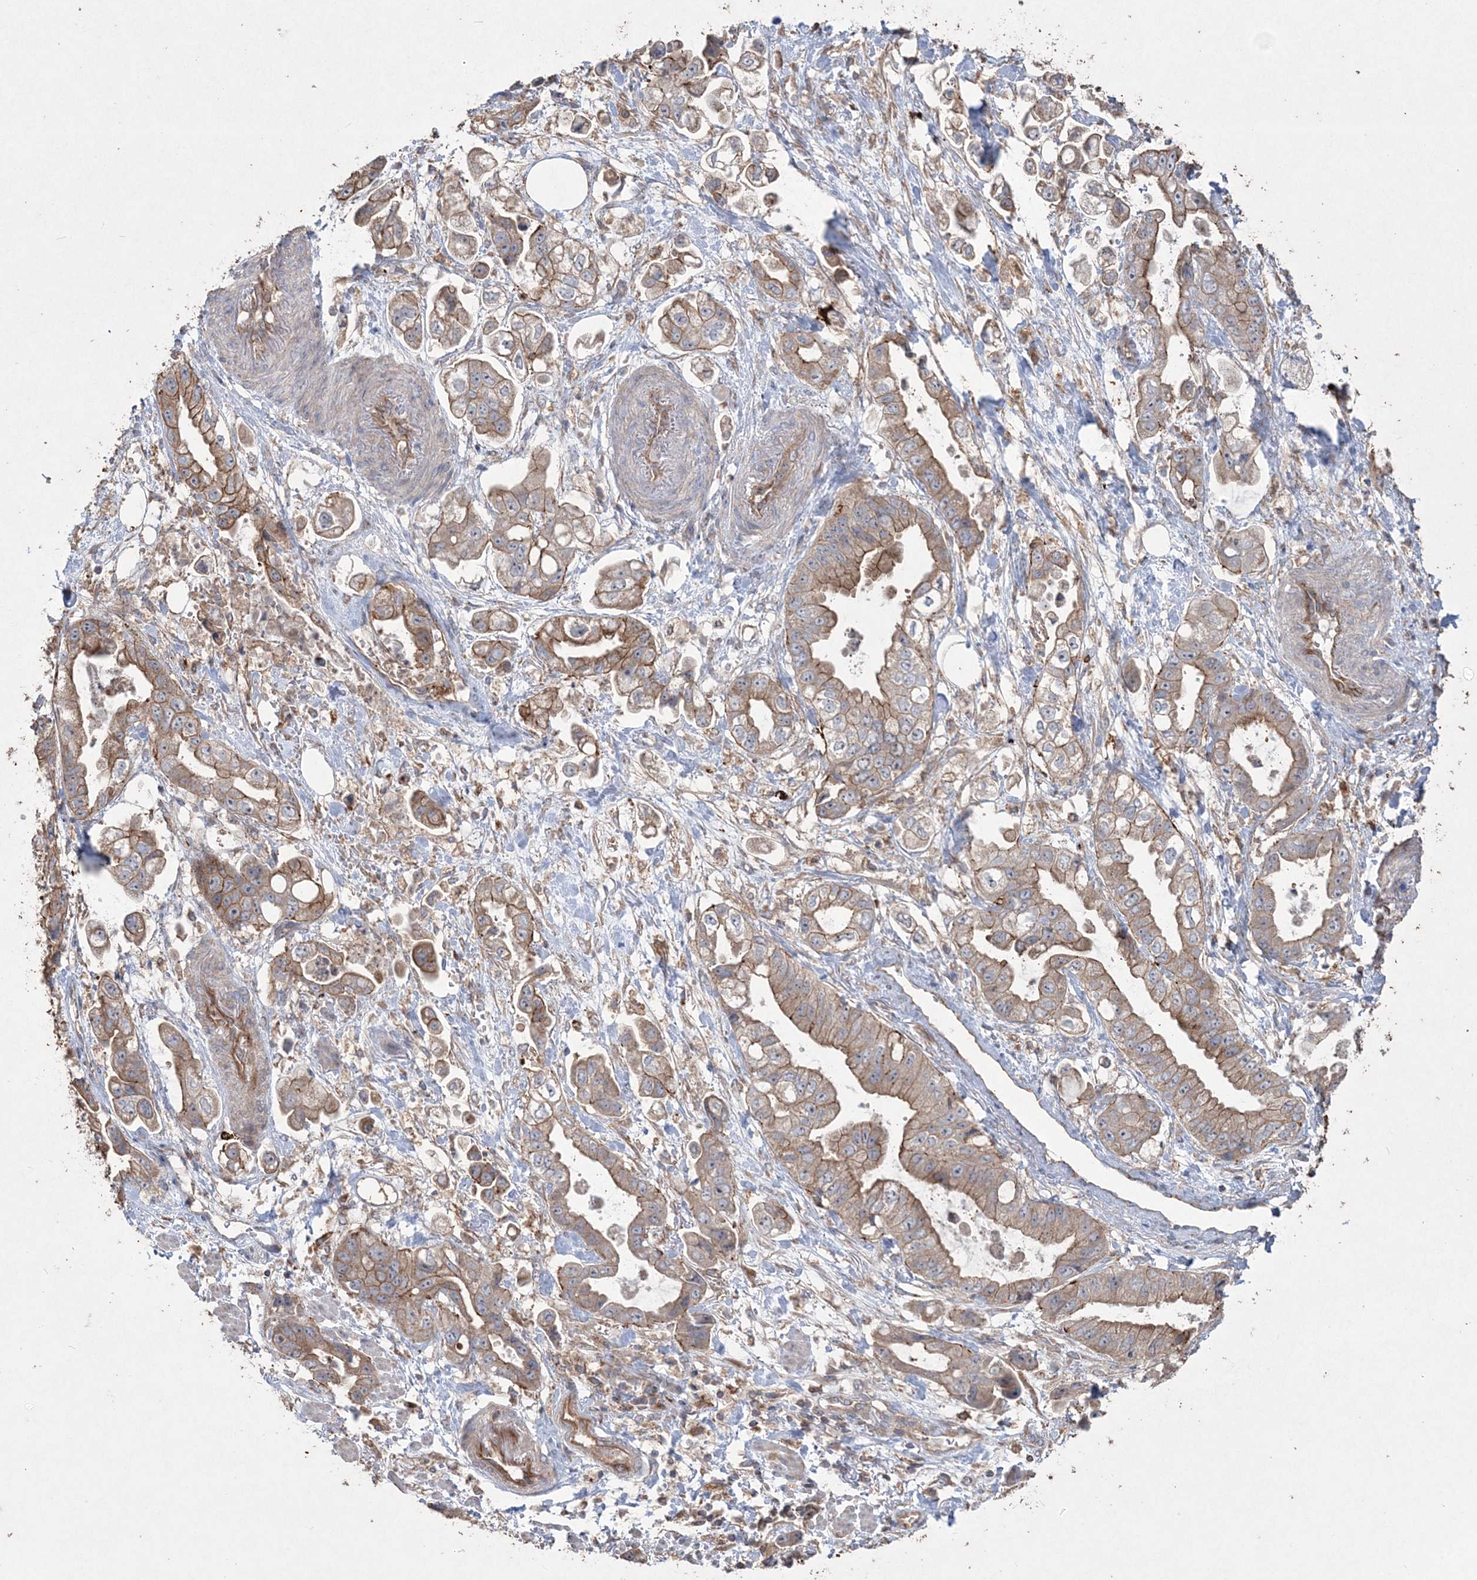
{"staining": {"intensity": "moderate", "quantity": ">75%", "location": "cytoplasmic/membranous"}, "tissue": "stomach cancer", "cell_type": "Tumor cells", "image_type": "cancer", "snomed": [{"axis": "morphology", "description": "Adenocarcinoma, NOS"}, {"axis": "topography", "description": "Stomach"}], "caption": "About >75% of tumor cells in stomach adenocarcinoma show moderate cytoplasmic/membranous protein staining as visualized by brown immunohistochemical staining.", "gene": "TTC7A", "patient": {"sex": "male", "age": 62}}